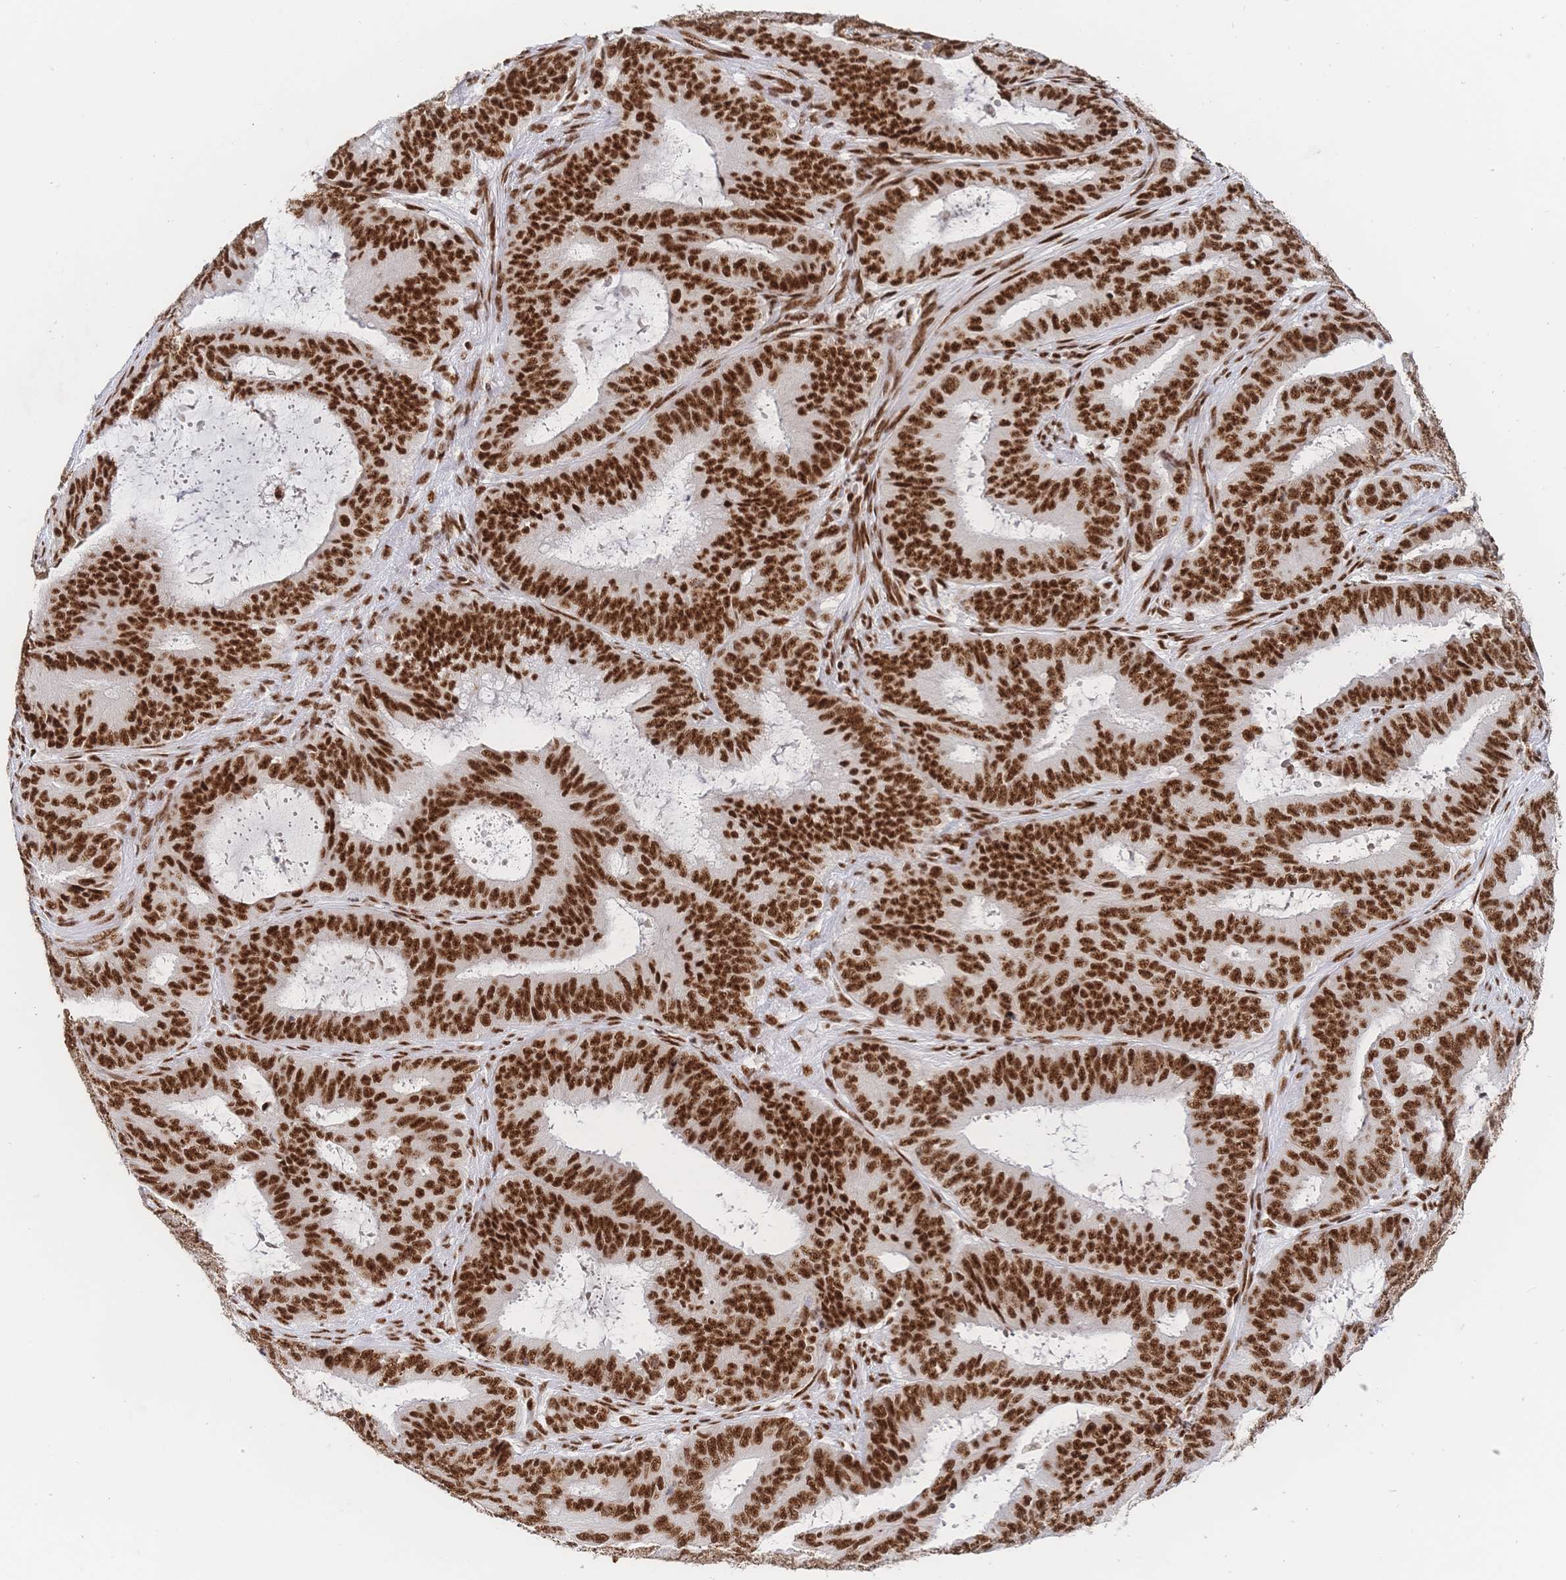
{"staining": {"intensity": "strong", "quantity": ">75%", "location": "nuclear"}, "tissue": "endometrial cancer", "cell_type": "Tumor cells", "image_type": "cancer", "snomed": [{"axis": "morphology", "description": "Adenocarcinoma, NOS"}, {"axis": "topography", "description": "Endometrium"}], "caption": "Immunohistochemistry micrograph of neoplastic tissue: human adenocarcinoma (endometrial) stained using immunohistochemistry shows high levels of strong protein expression localized specifically in the nuclear of tumor cells, appearing as a nuclear brown color.", "gene": "SRSF1", "patient": {"sex": "female", "age": 51}}